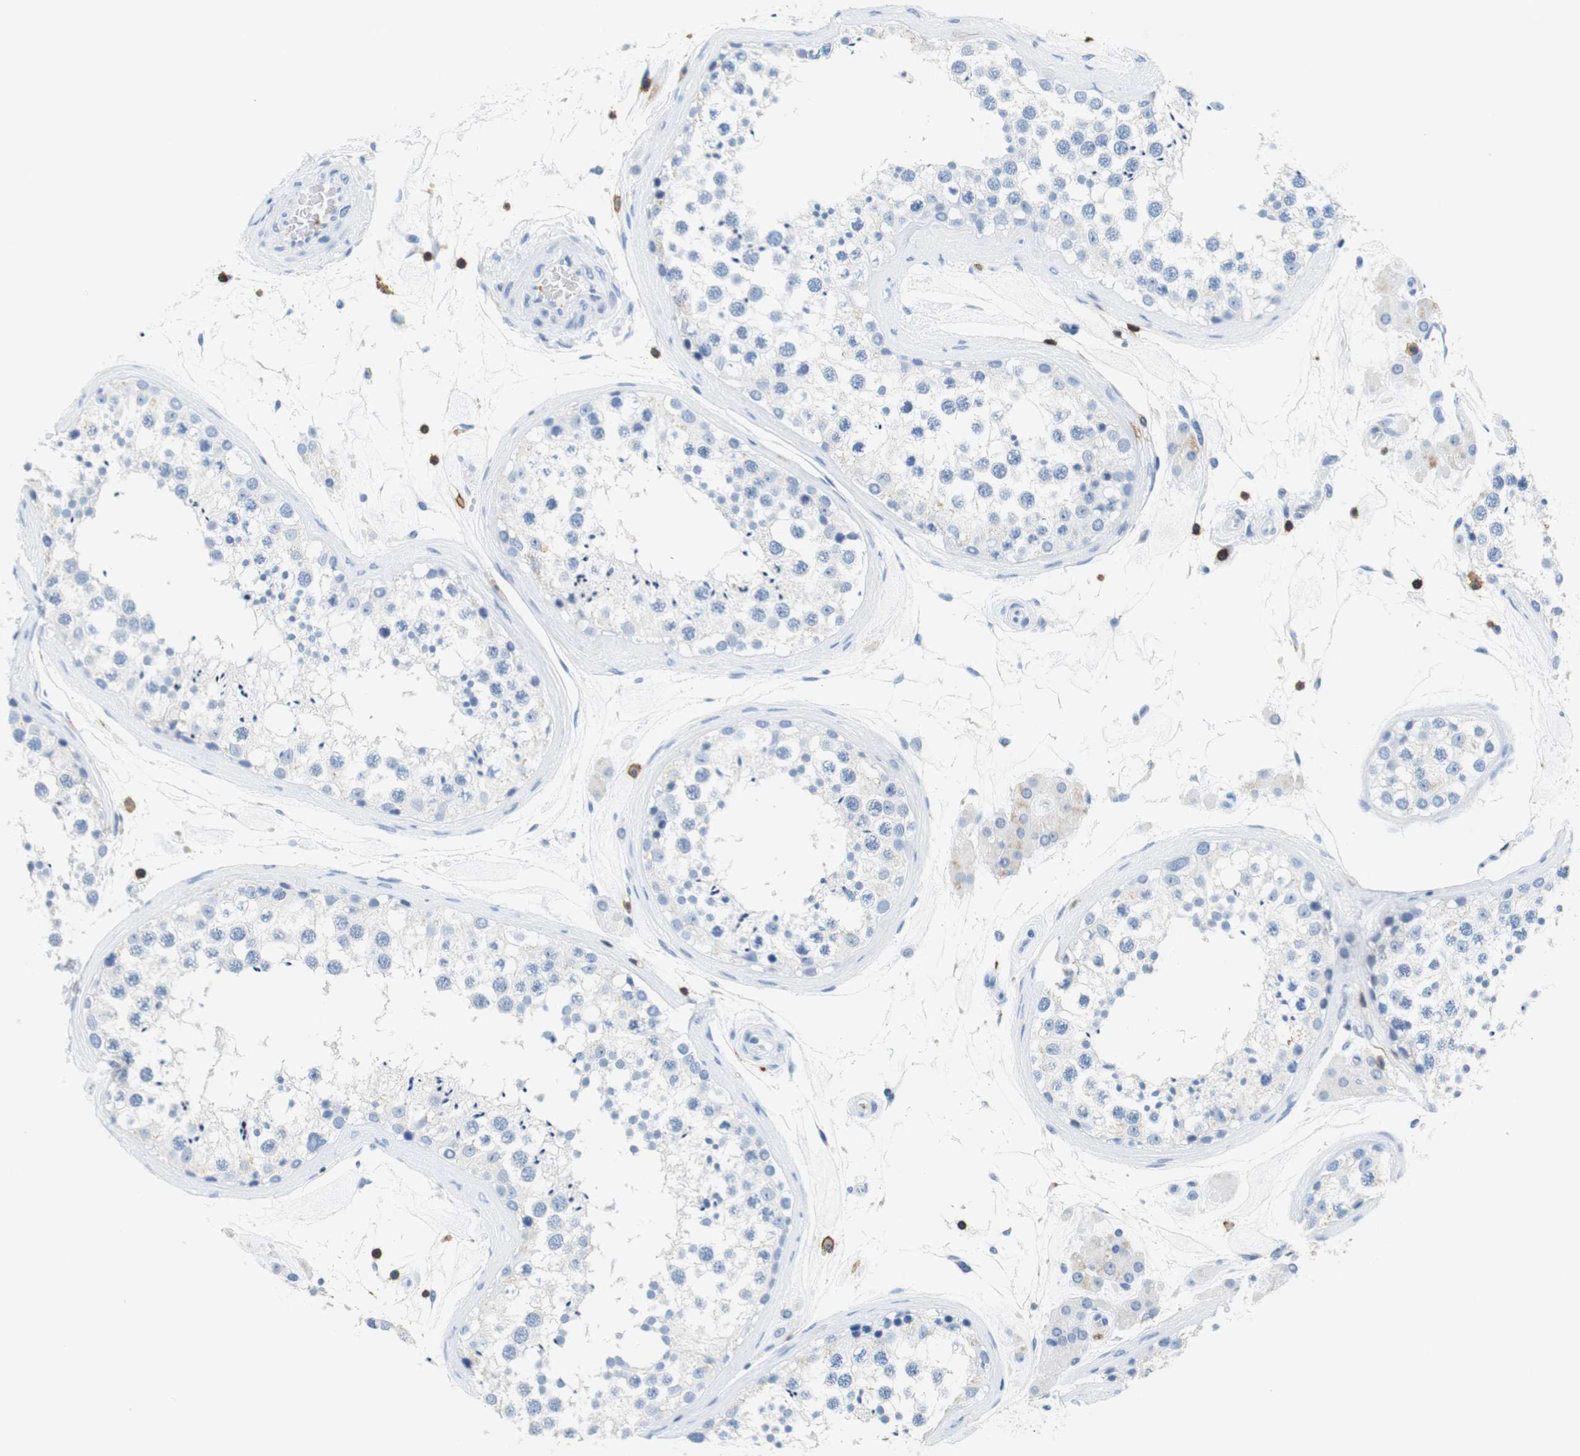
{"staining": {"intensity": "negative", "quantity": "none", "location": "none"}, "tissue": "testis", "cell_type": "Cells in seminiferous ducts", "image_type": "normal", "snomed": [{"axis": "morphology", "description": "Normal tissue, NOS"}, {"axis": "topography", "description": "Testis"}], "caption": "Immunohistochemical staining of benign human testis demonstrates no significant expression in cells in seminiferous ducts. (Brightfield microscopy of DAB IHC at high magnification).", "gene": "LAT", "patient": {"sex": "male", "age": 46}}